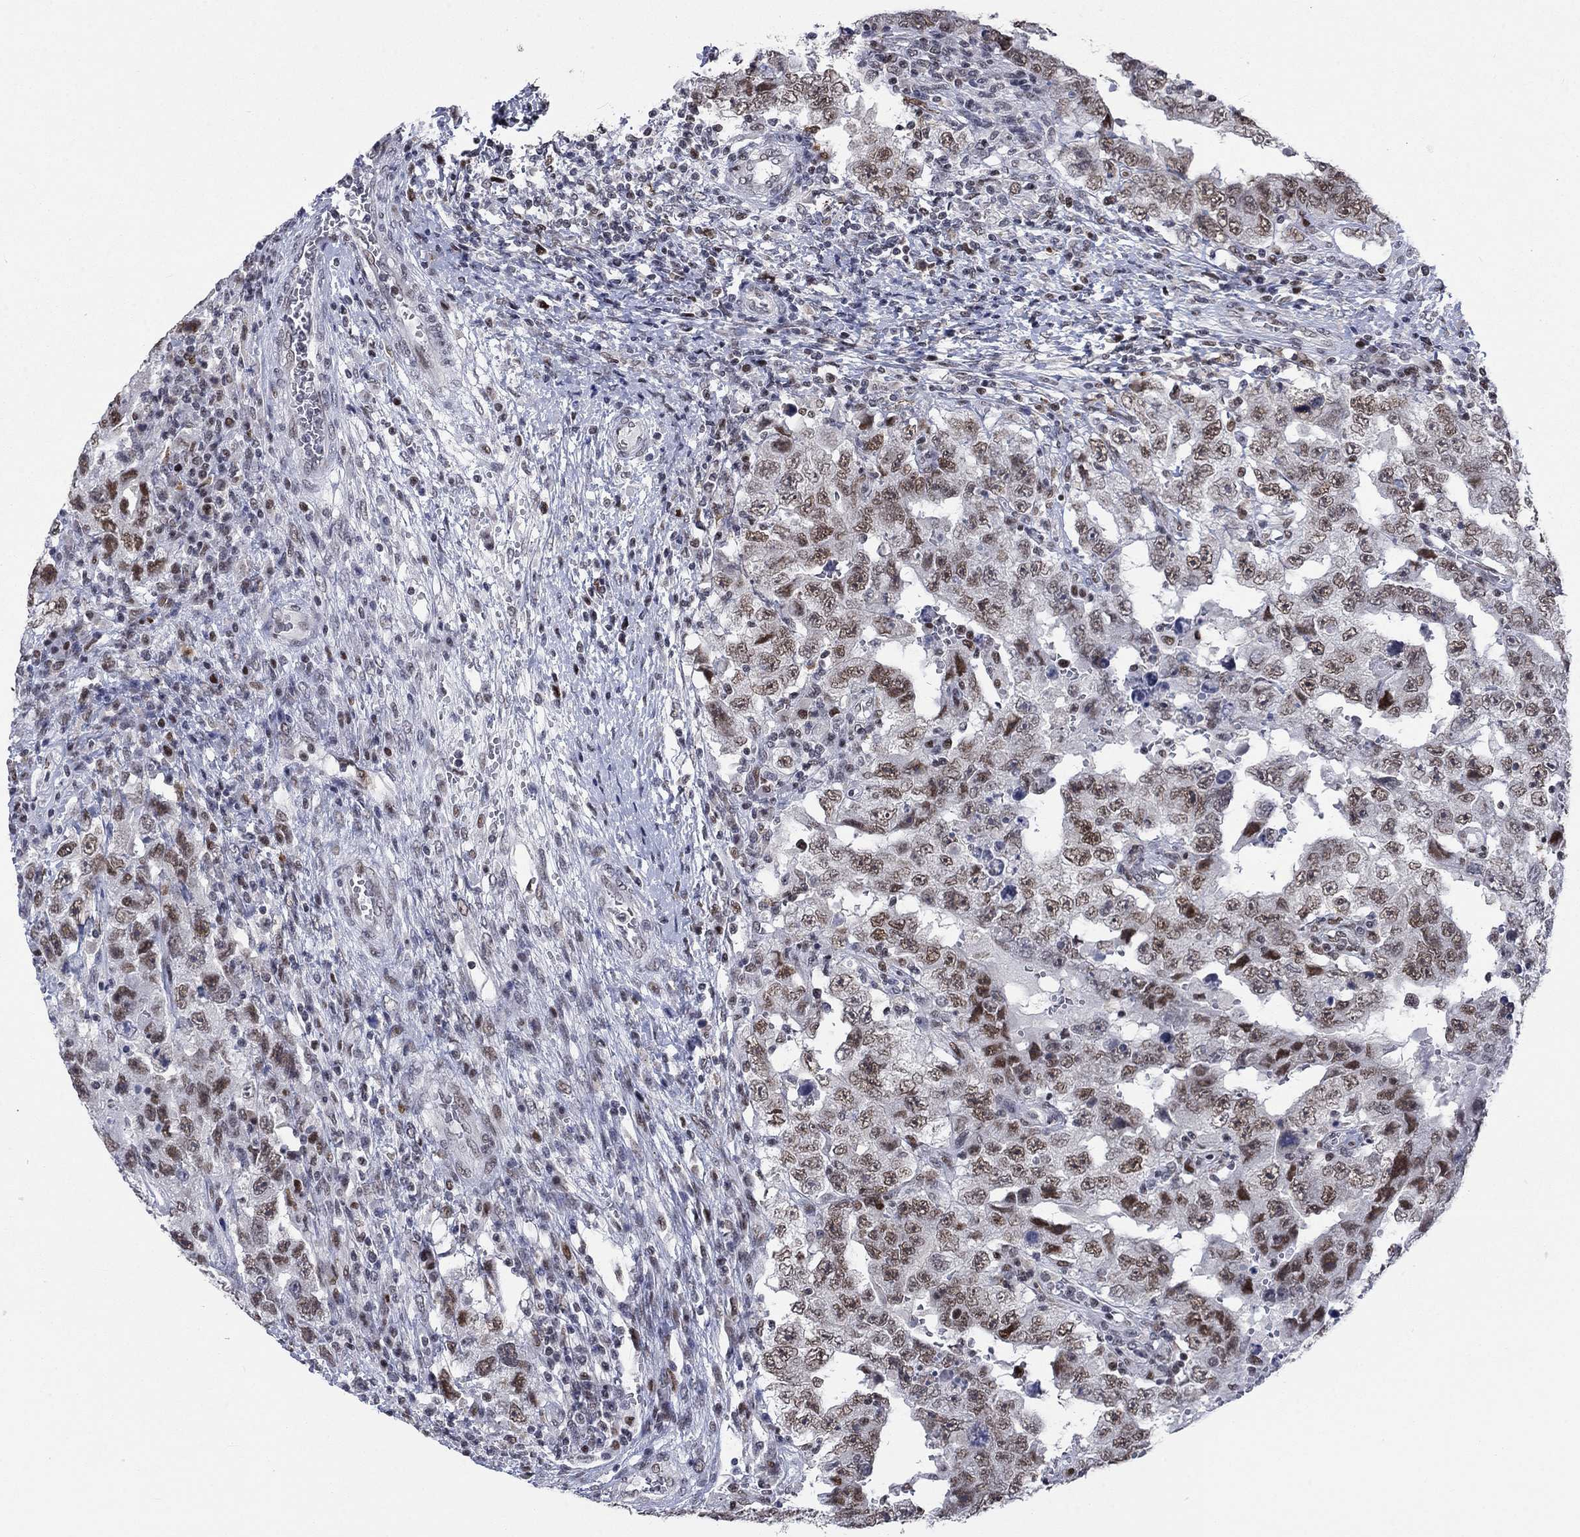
{"staining": {"intensity": "moderate", "quantity": "25%-75%", "location": "nuclear"}, "tissue": "testis cancer", "cell_type": "Tumor cells", "image_type": "cancer", "snomed": [{"axis": "morphology", "description": "Carcinoma, Embryonal, NOS"}, {"axis": "topography", "description": "Testis"}], "caption": "Protein staining by immunohistochemistry (IHC) displays moderate nuclear expression in approximately 25%-75% of tumor cells in testis cancer (embryonal carcinoma). (brown staining indicates protein expression, while blue staining denotes nuclei).", "gene": "HCFC1", "patient": {"sex": "male", "age": 26}}